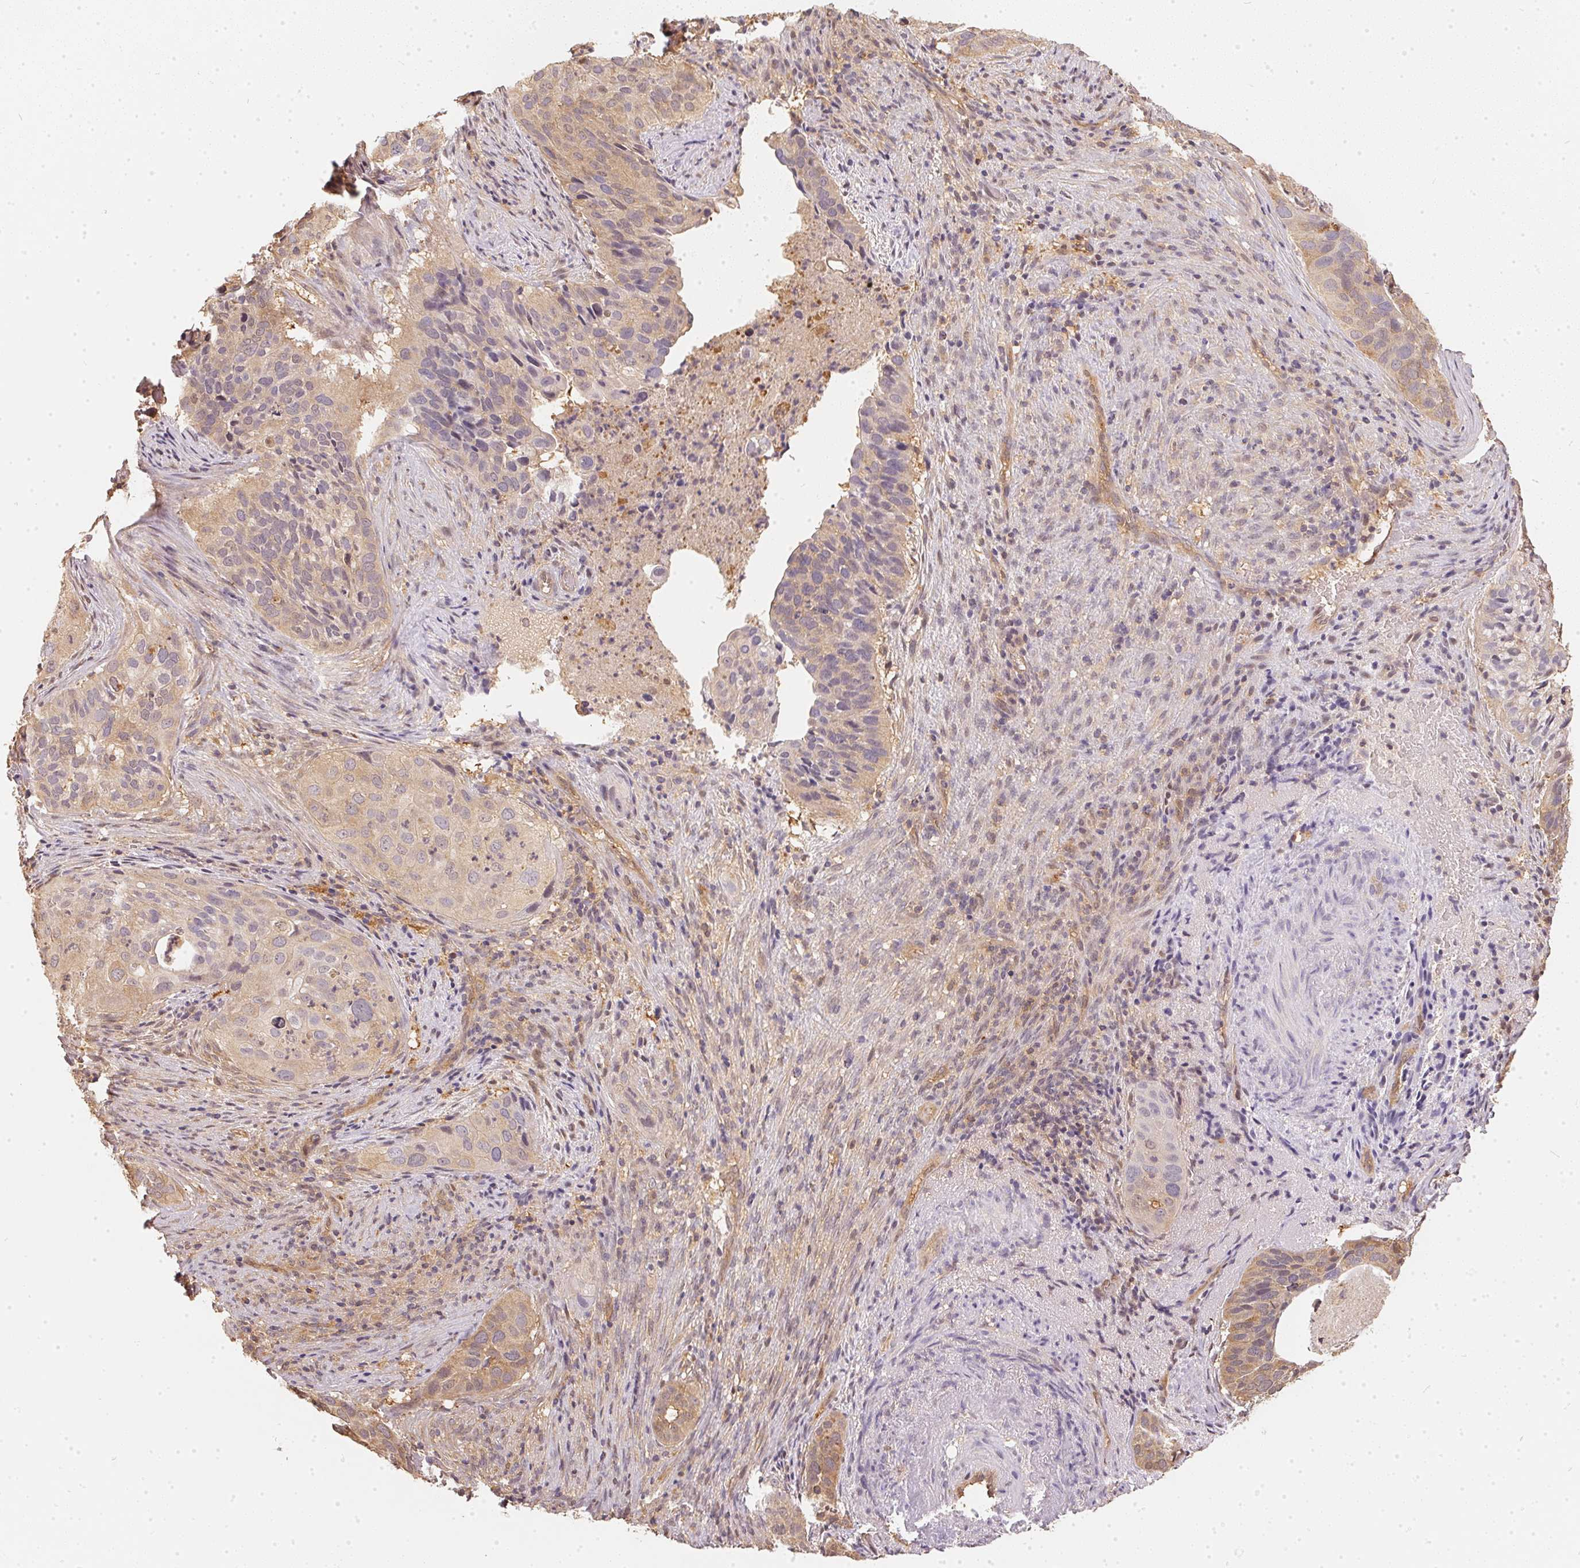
{"staining": {"intensity": "weak", "quantity": "25%-75%", "location": "cytoplasmic/membranous"}, "tissue": "cervical cancer", "cell_type": "Tumor cells", "image_type": "cancer", "snomed": [{"axis": "morphology", "description": "Squamous cell carcinoma, NOS"}, {"axis": "topography", "description": "Cervix"}], "caption": "High-magnification brightfield microscopy of cervical cancer stained with DAB (3,3'-diaminobenzidine) (brown) and counterstained with hematoxylin (blue). tumor cells exhibit weak cytoplasmic/membranous expression is appreciated in about25%-75% of cells. The staining was performed using DAB (3,3'-diaminobenzidine) to visualize the protein expression in brown, while the nuclei were stained in blue with hematoxylin (Magnification: 20x).", "gene": "BLMH", "patient": {"sex": "female", "age": 38}}